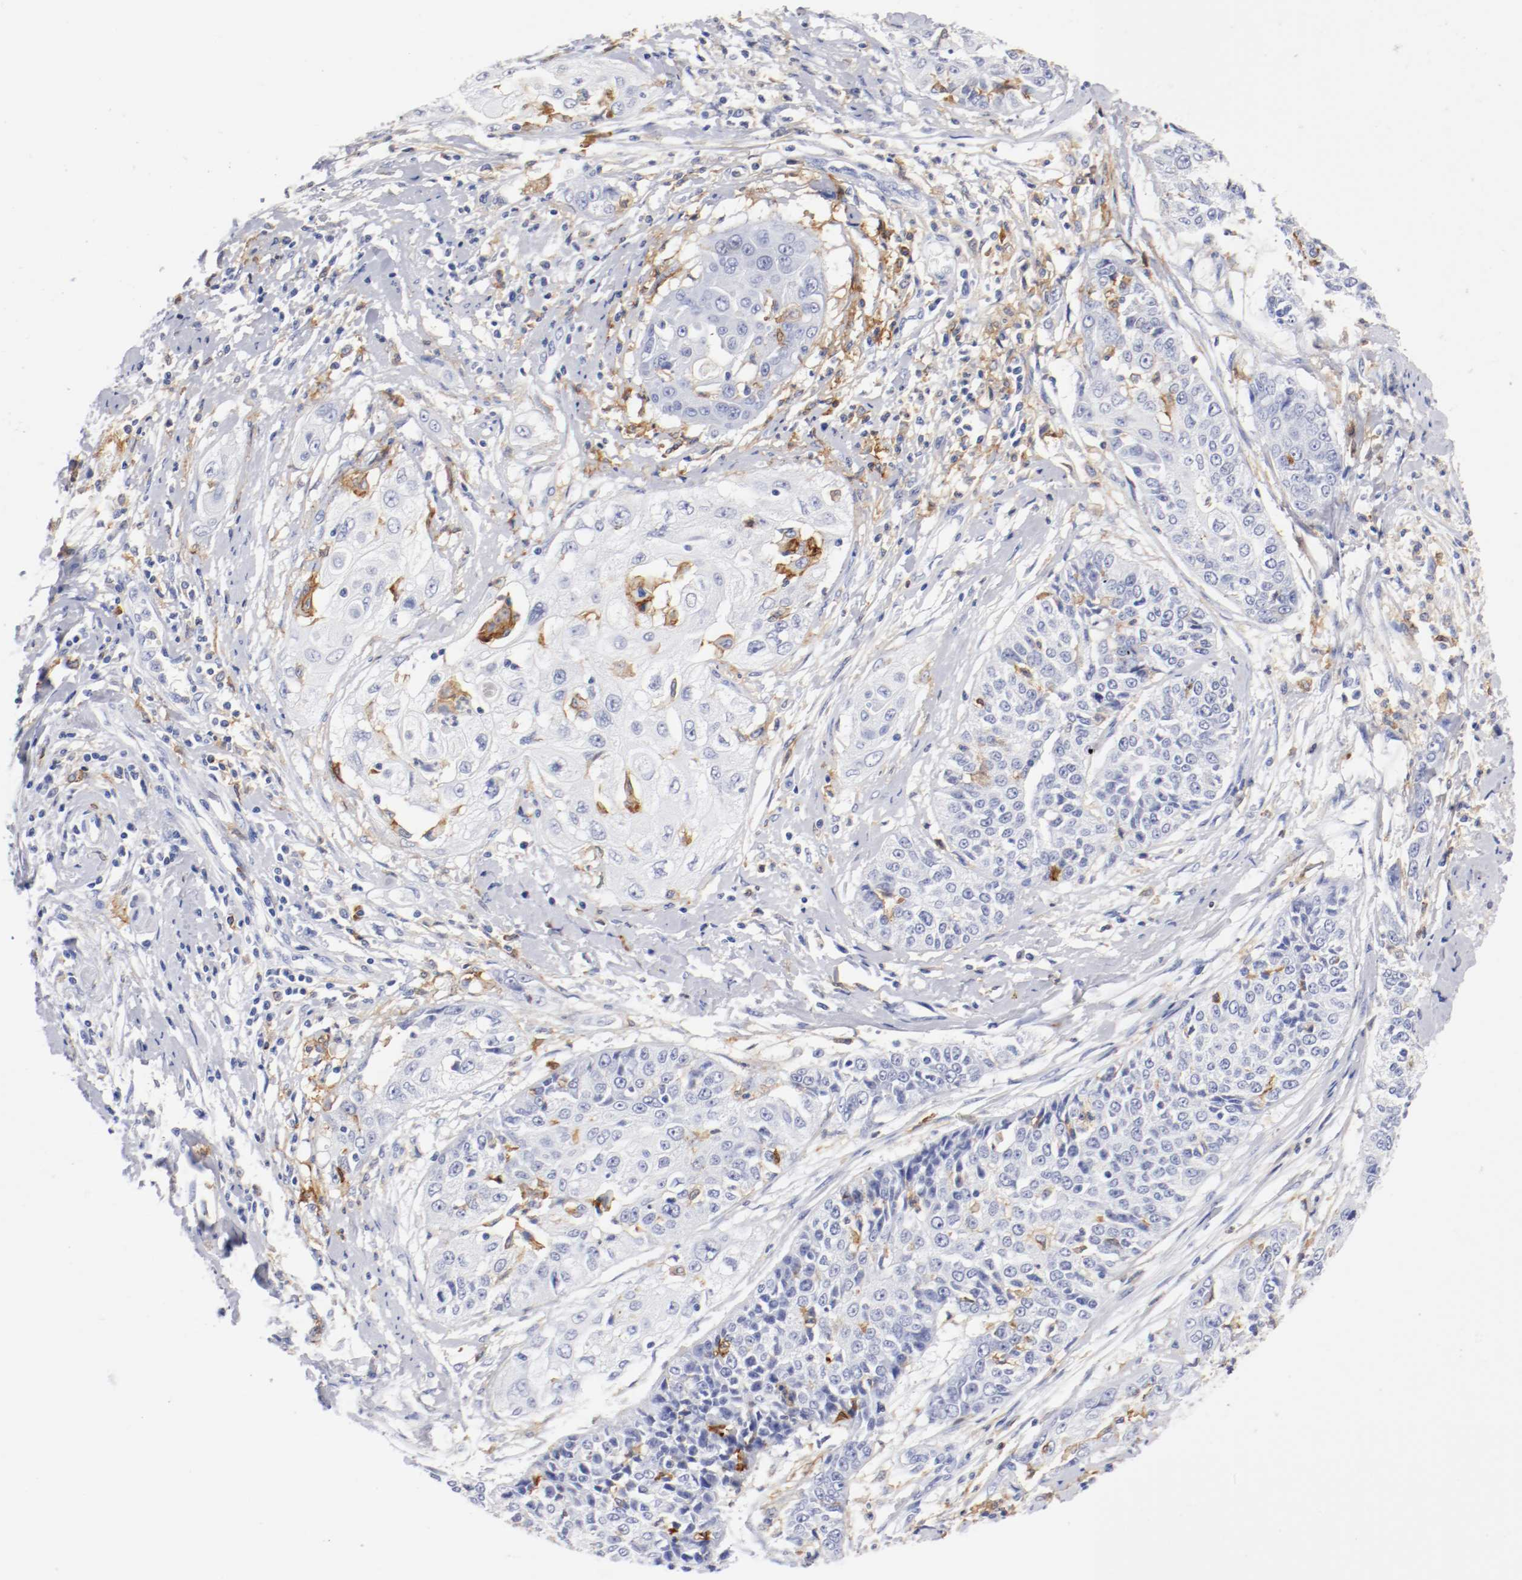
{"staining": {"intensity": "negative", "quantity": "none", "location": "none"}, "tissue": "cervical cancer", "cell_type": "Tumor cells", "image_type": "cancer", "snomed": [{"axis": "morphology", "description": "Squamous cell carcinoma, NOS"}, {"axis": "topography", "description": "Cervix"}], "caption": "Immunohistochemistry (IHC) micrograph of cervical squamous cell carcinoma stained for a protein (brown), which demonstrates no expression in tumor cells.", "gene": "ITGAX", "patient": {"sex": "female", "age": 64}}